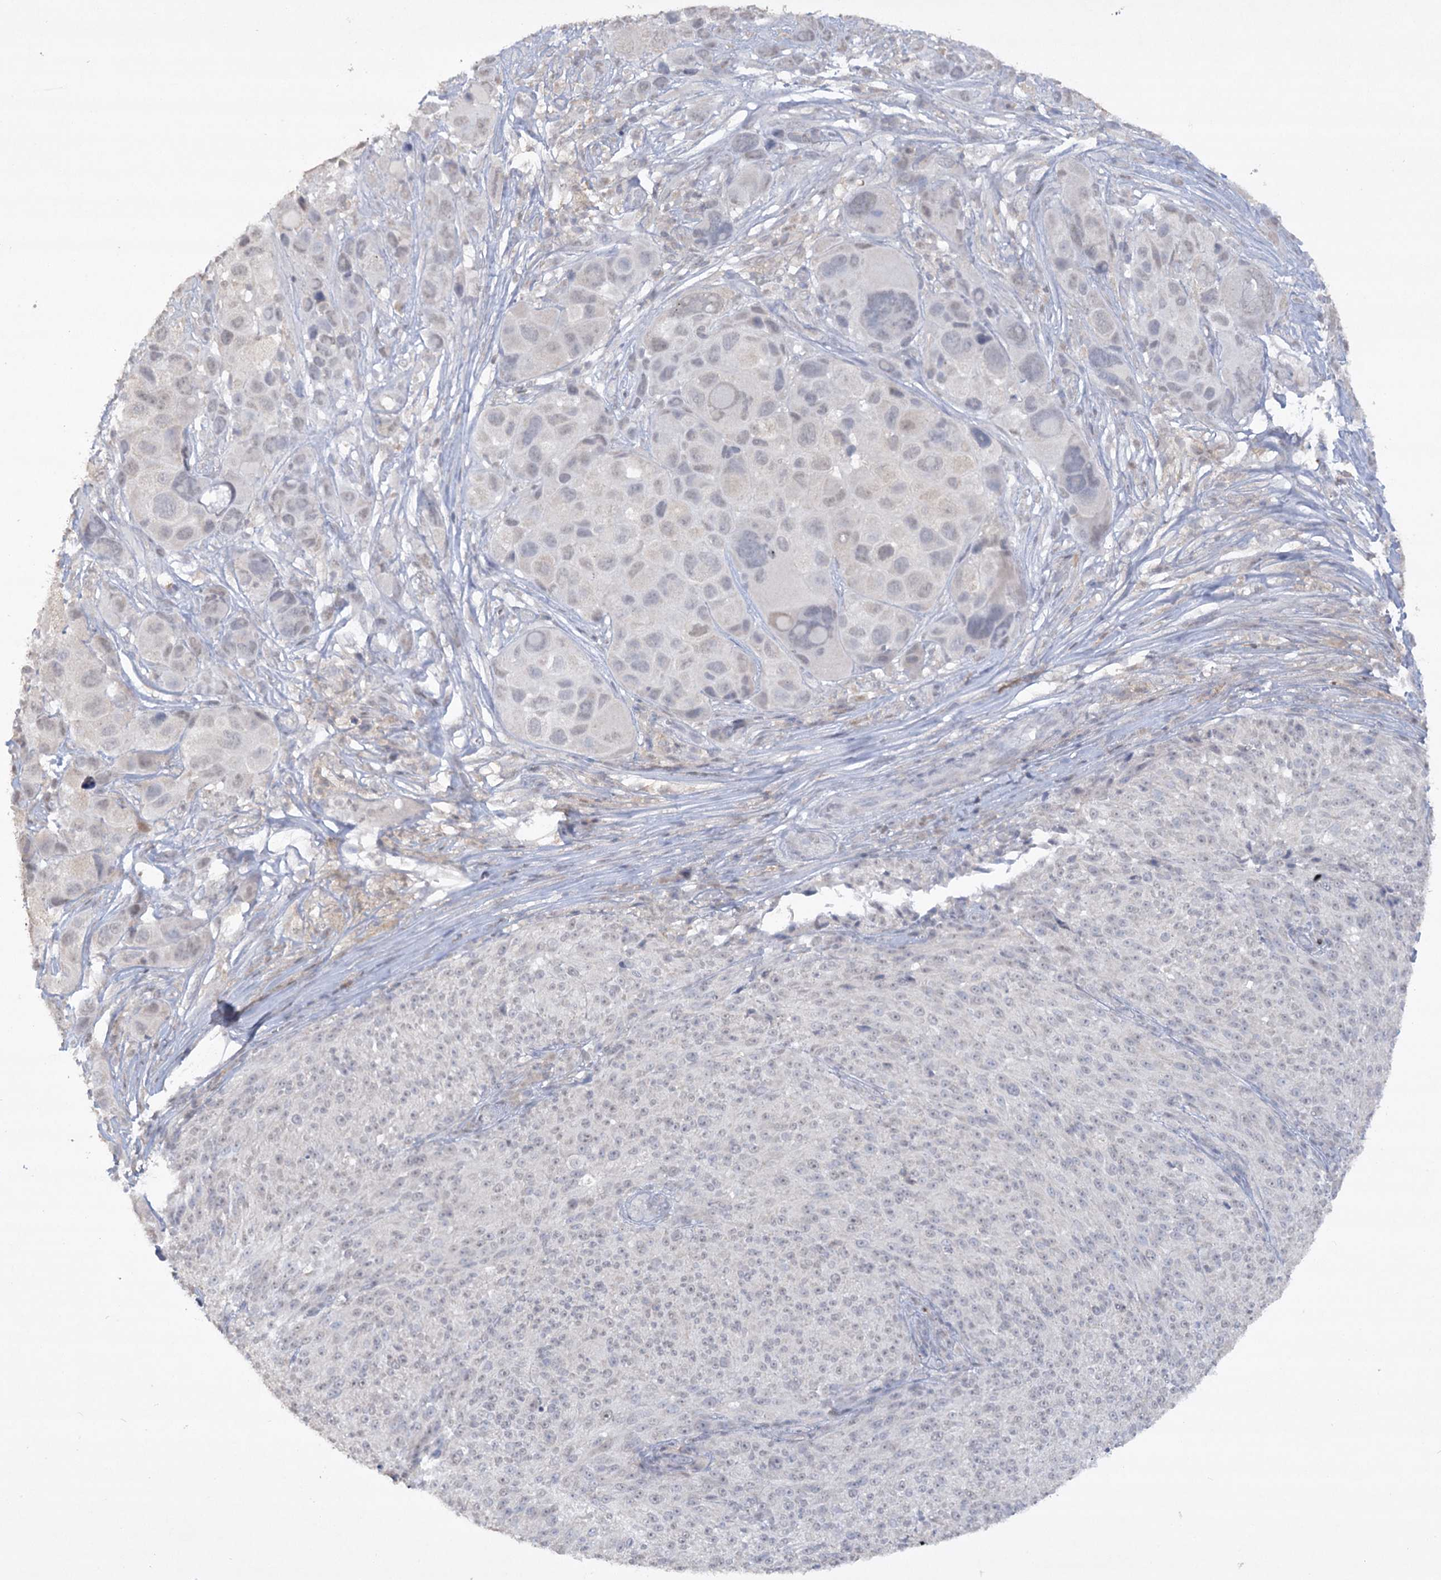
{"staining": {"intensity": "negative", "quantity": "none", "location": "none"}, "tissue": "melanoma", "cell_type": "Tumor cells", "image_type": "cancer", "snomed": [{"axis": "morphology", "description": "Malignant melanoma, NOS"}, {"axis": "topography", "description": "Skin of trunk"}], "caption": "Tumor cells are negative for protein expression in human melanoma.", "gene": "TRAF3IP1", "patient": {"sex": "male", "age": 71}}